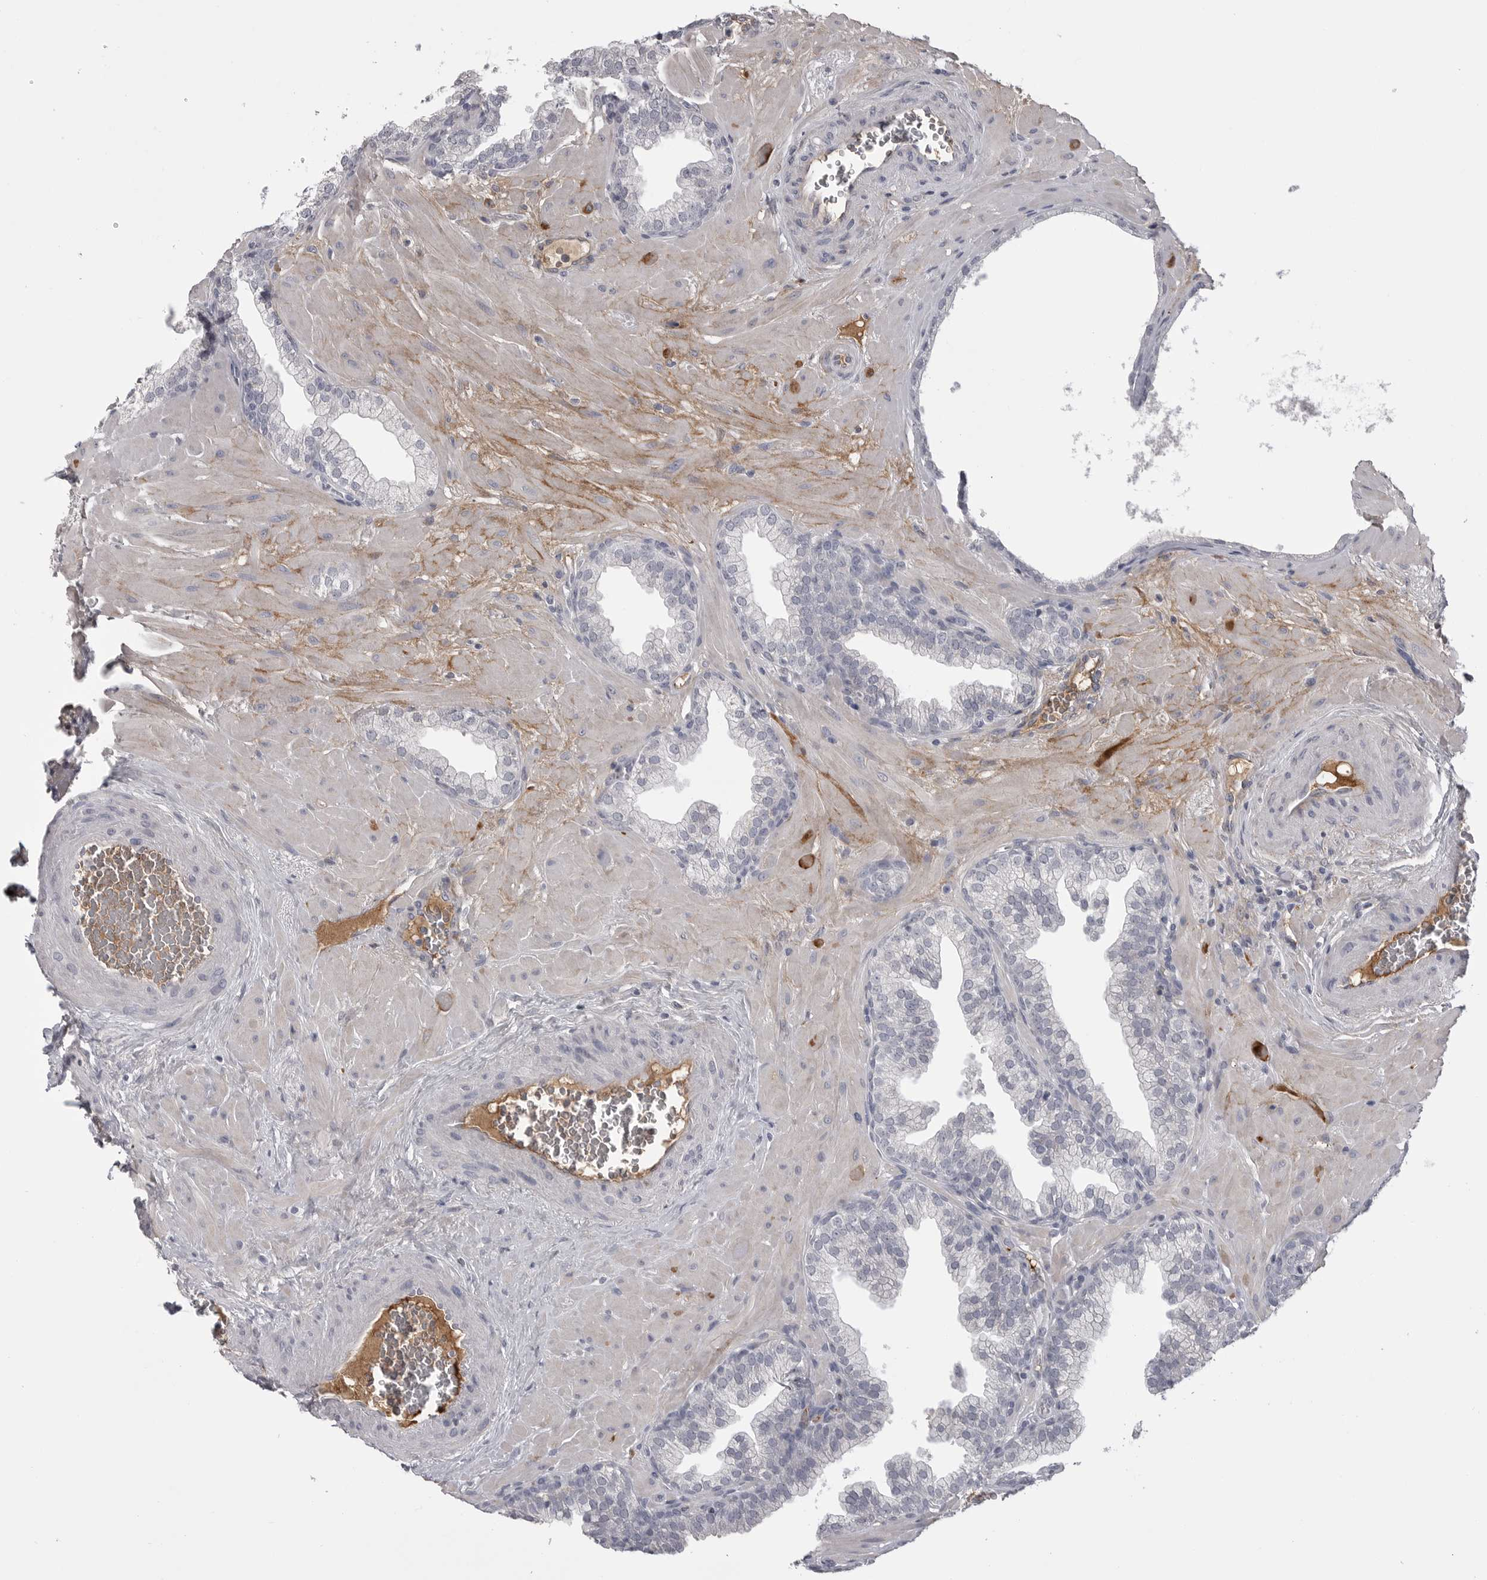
{"staining": {"intensity": "negative", "quantity": "none", "location": "none"}, "tissue": "prostate", "cell_type": "Glandular cells", "image_type": "normal", "snomed": [{"axis": "morphology", "description": "Normal tissue, NOS"}, {"axis": "morphology", "description": "Urothelial carcinoma, Low grade"}, {"axis": "topography", "description": "Urinary bladder"}, {"axis": "topography", "description": "Prostate"}], "caption": "Immunohistochemistry micrograph of benign prostate: human prostate stained with DAB demonstrates no significant protein expression in glandular cells. Brightfield microscopy of immunohistochemistry (IHC) stained with DAB (brown) and hematoxylin (blue), captured at high magnification.", "gene": "SERPING1", "patient": {"sex": "male", "age": 60}}